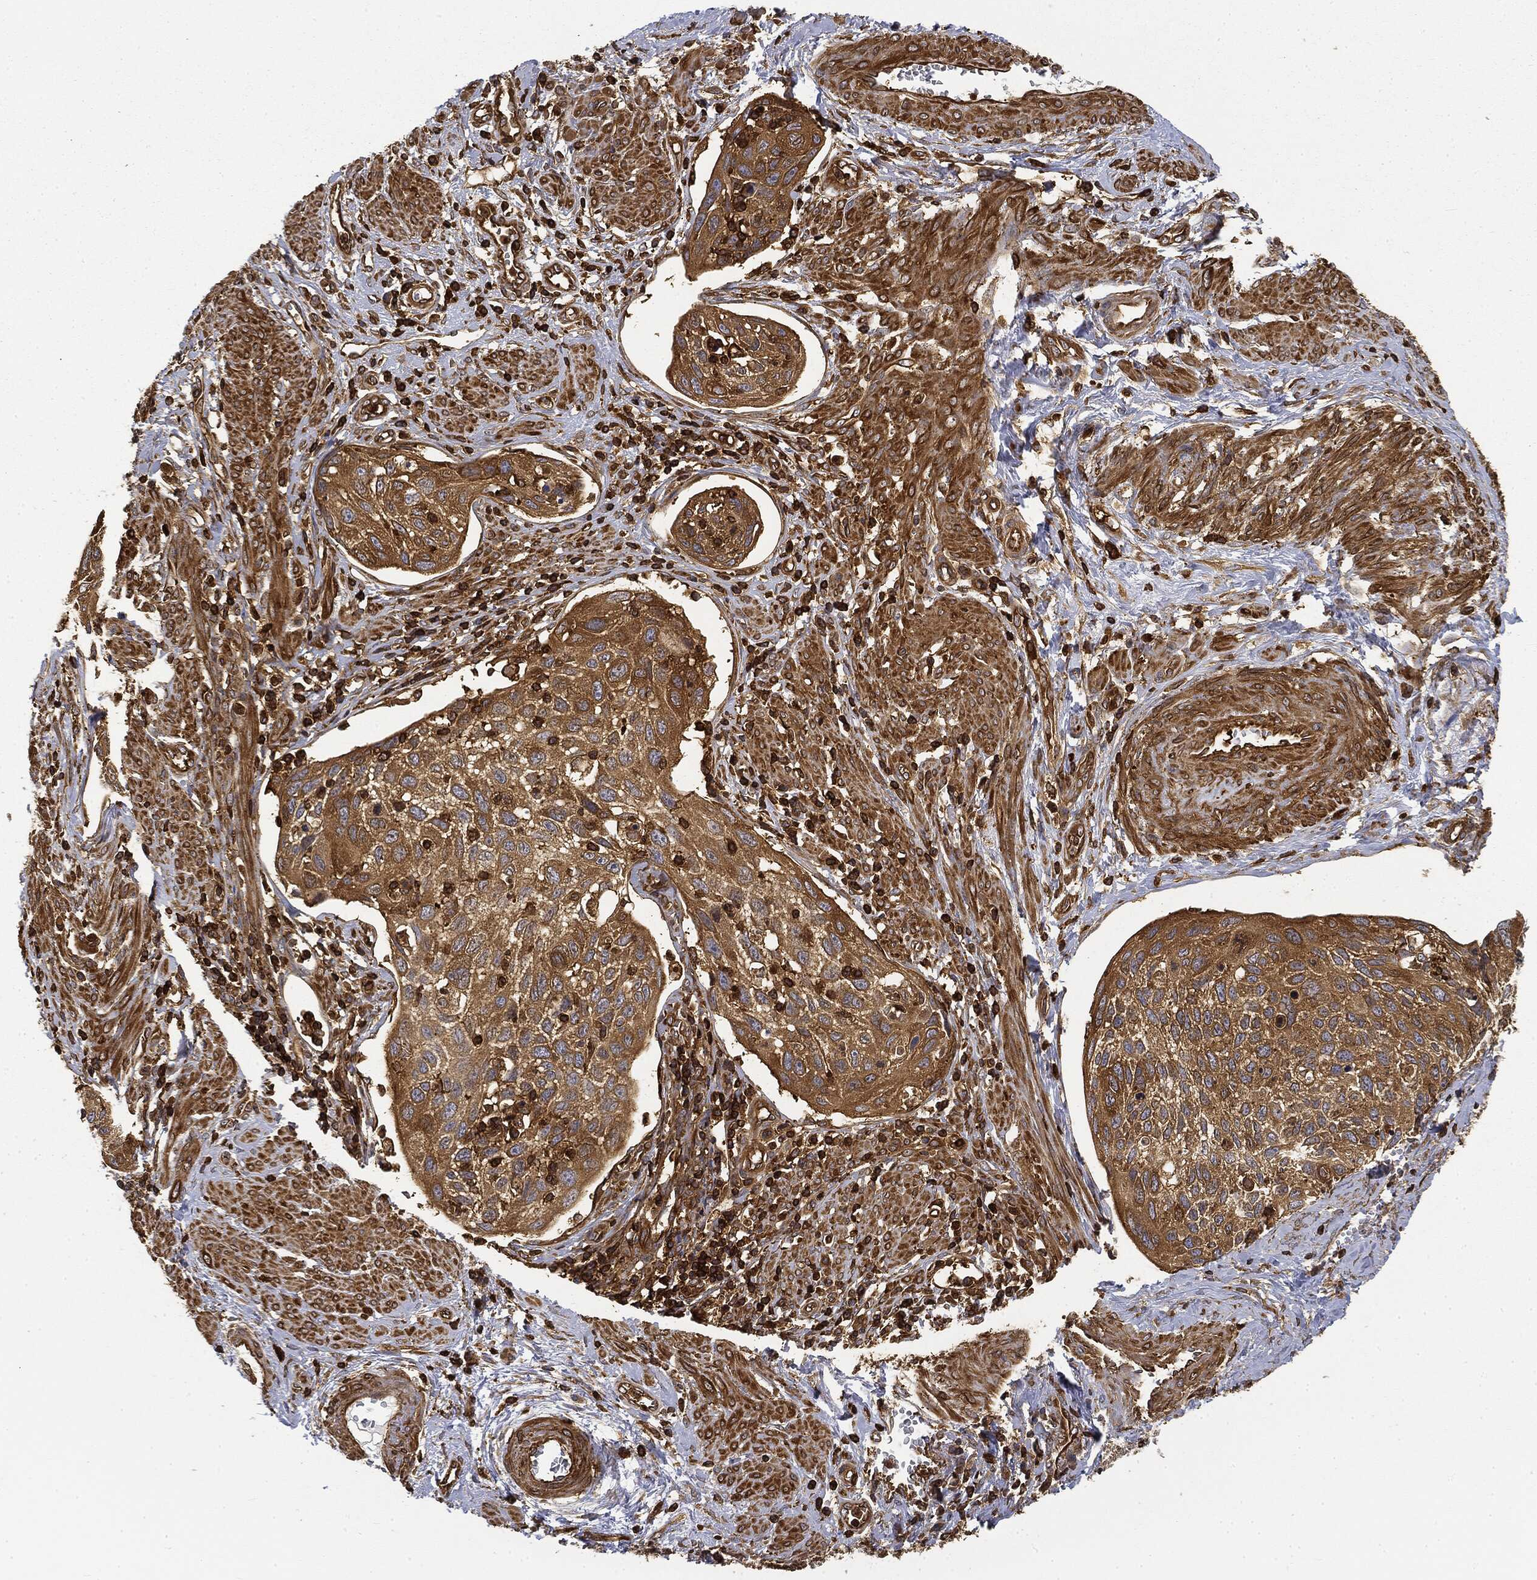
{"staining": {"intensity": "moderate", "quantity": "25%-75%", "location": "cytoplasmic/membranous"}, "tissue": "cervical cancer", "cell_type": "Tumor cells", "image_type": "cancer", "snomed": [{"axis": "morphology", "description": "Squamous cell carcinoma, NOS"}, {"axis": "topography", "description": "Cervix"}], "caption": "Cervical cancer stained with a brown dye displays moderate cytoplasmic/membranous positive staining in about 25%-75% of tumor cells.", "gene": "WDR1", "patient": {"sex": "female", "age": 70}}